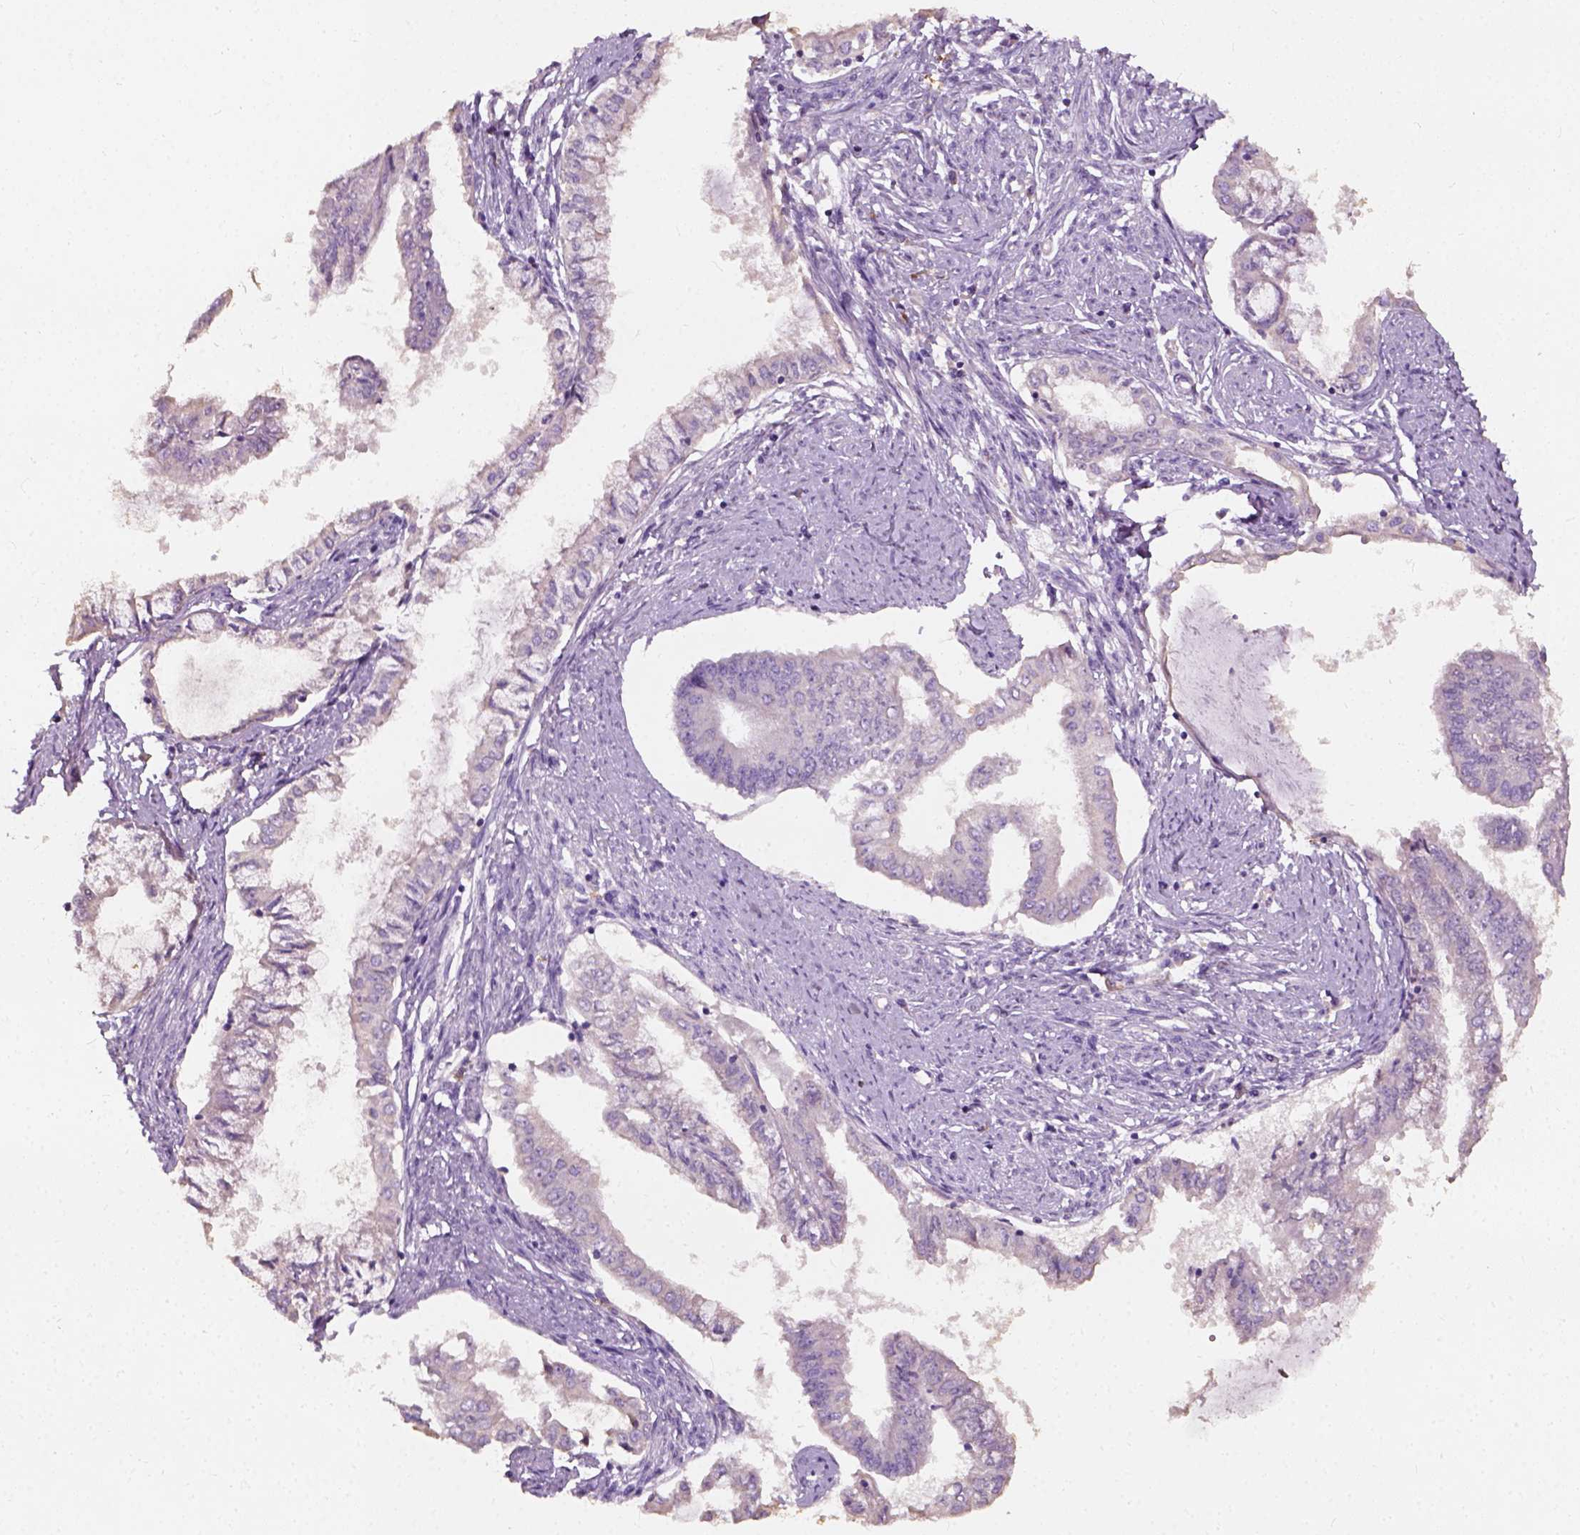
{"staining": {"intensity": "negative", "quantity": "none", "location": "none"}, "tissue": "endometrial cancer", "cell_type": "Tumor cells", "image_type": "cancer", "snomed": [{"axis": "morphology", "description": "Adenocarcinoma, NOS"}, {"axis": "topography", "description": "Endometrium"}], "caption": "This is a image of immunohistochemistry (IHC) staining of endometrial adenocarcinoma, which shows no positivity in tumor cells. (DAB immunohistochemistry with hematoxylin counter stain).", "gene": "DHCR24", "patient": {"sex": "female", "age": 76}}